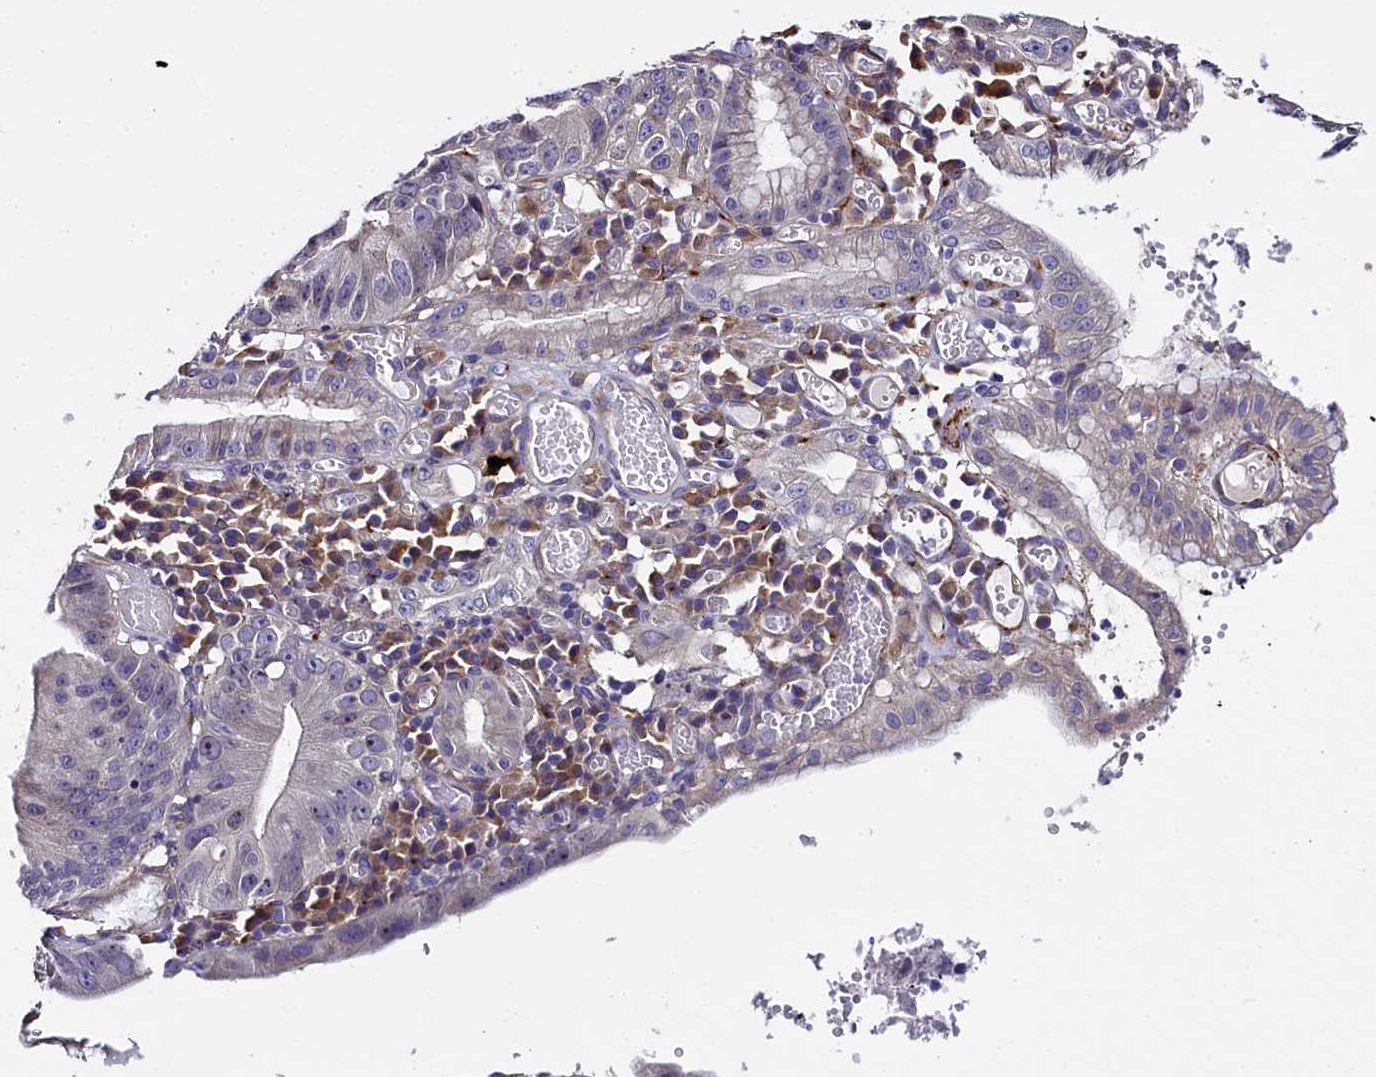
{"staining": {"intensity": "negative", "quantity": "none", "location": "none"}, "tissue": "stomach cancer", "cell_type": "Tumor cells", "image_type": "cancer", "snomed": [{"axis": "morphology", "description": "Adenocarcinoma, NOS"}, {"axis": "topography", "description": "Stomach"}], "caption": "A micrograph of stomach adenocarcinoma stained for a protein reveals no brown staining in tumor cells.", "gene": "MRC2", "patient": {"sex": "male", "age": 59}}